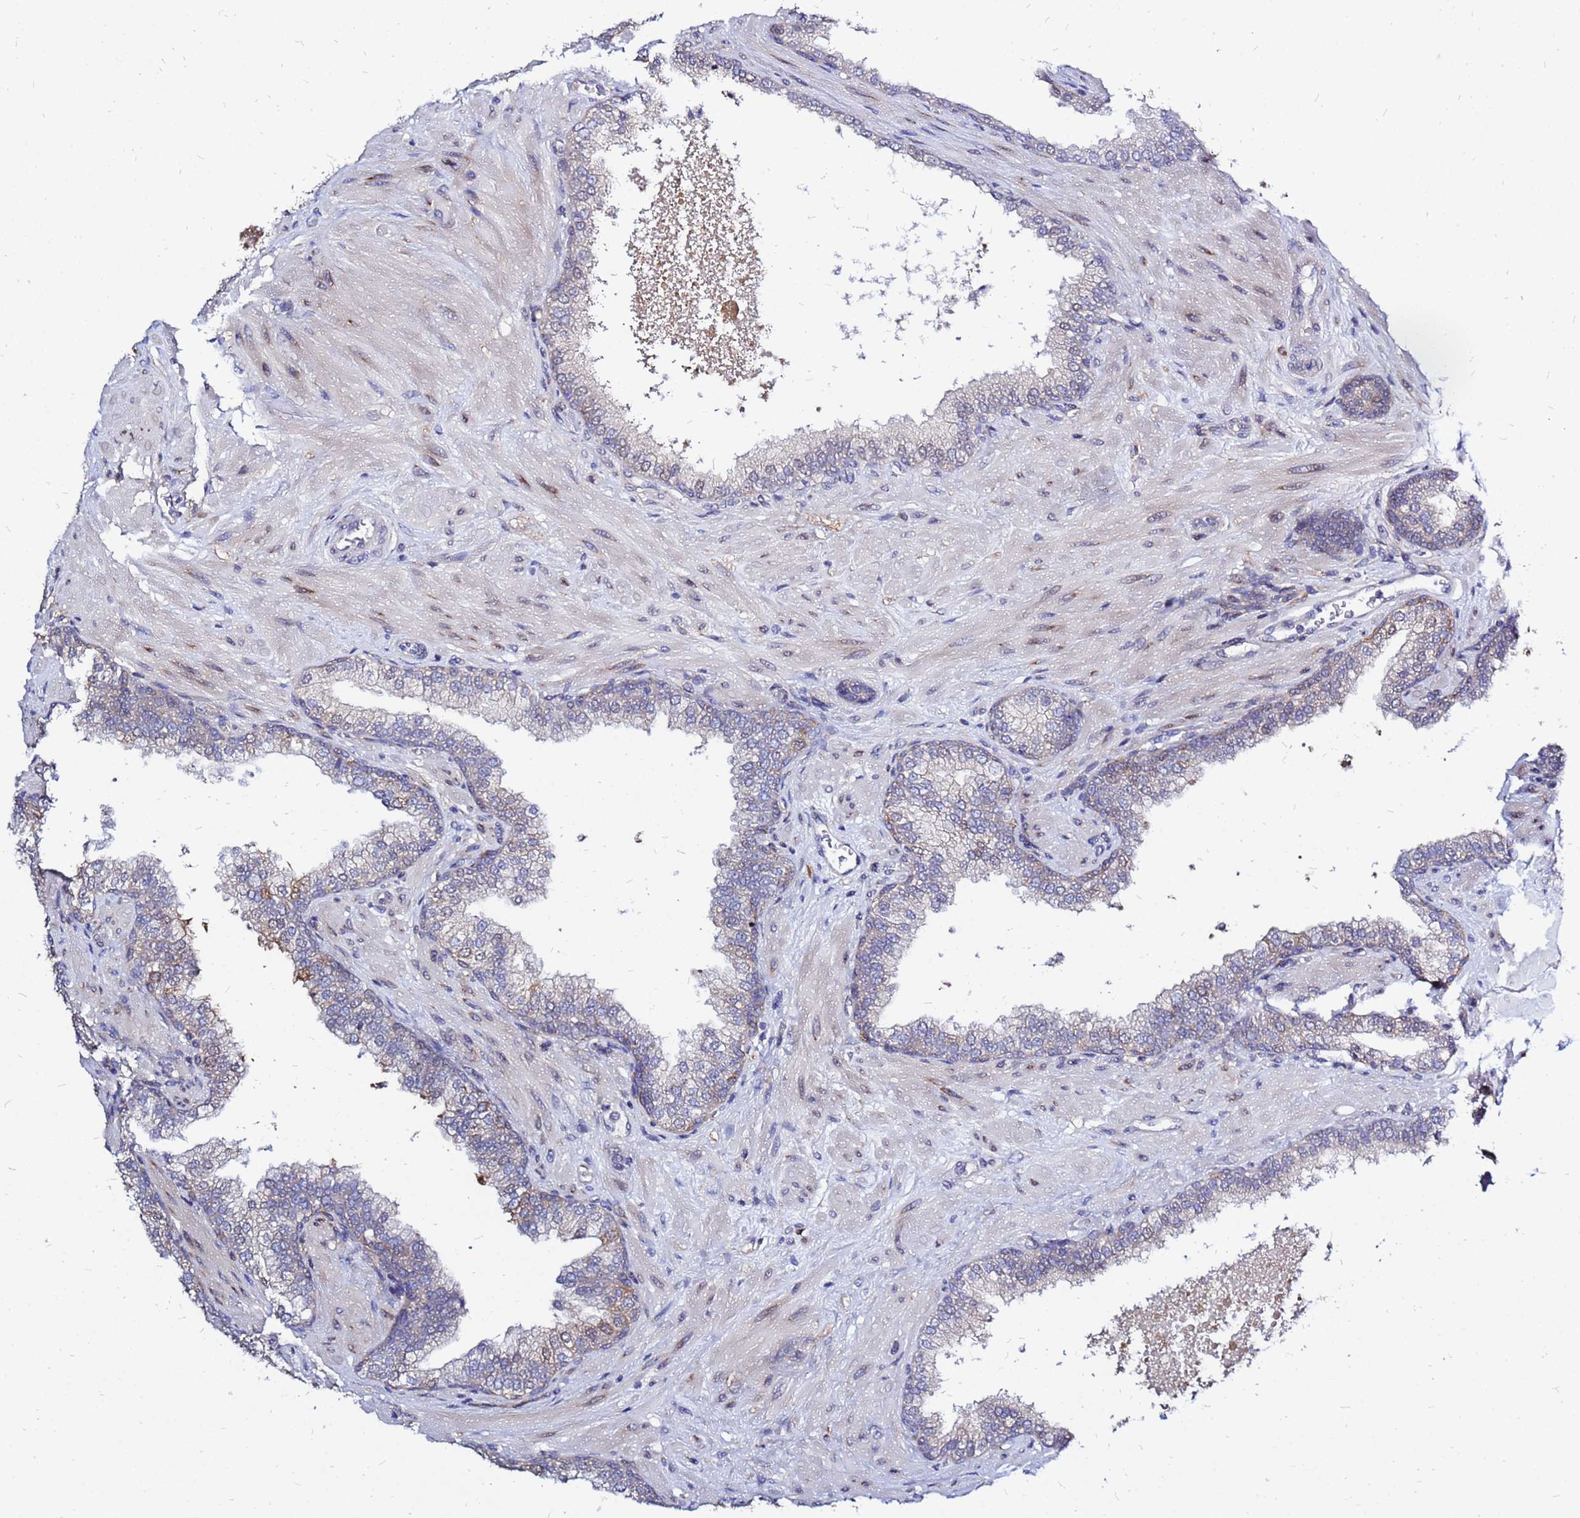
{"staining": {"intensity": "weak", "quantity": "25%-75%", "location": "cytoplasmic/membranous"}, "tissue": "prostate", "cell_type": "Glandular cells", "image_type": "normal", "snomed": [{"axis": "morphology", "description": "Normal tissue, NOS"}, {"axis": "topography", "description": "Prostate"}], "caption": "Approximately 25%-75% of glandular cells in unremarkable human prostate demonstrate weak cytoplasmic/membranous protein staining as visualized by brown immunohistochemical staining.", "gene": "MOB2", "patient": {"sex": "male", "age": 60}}